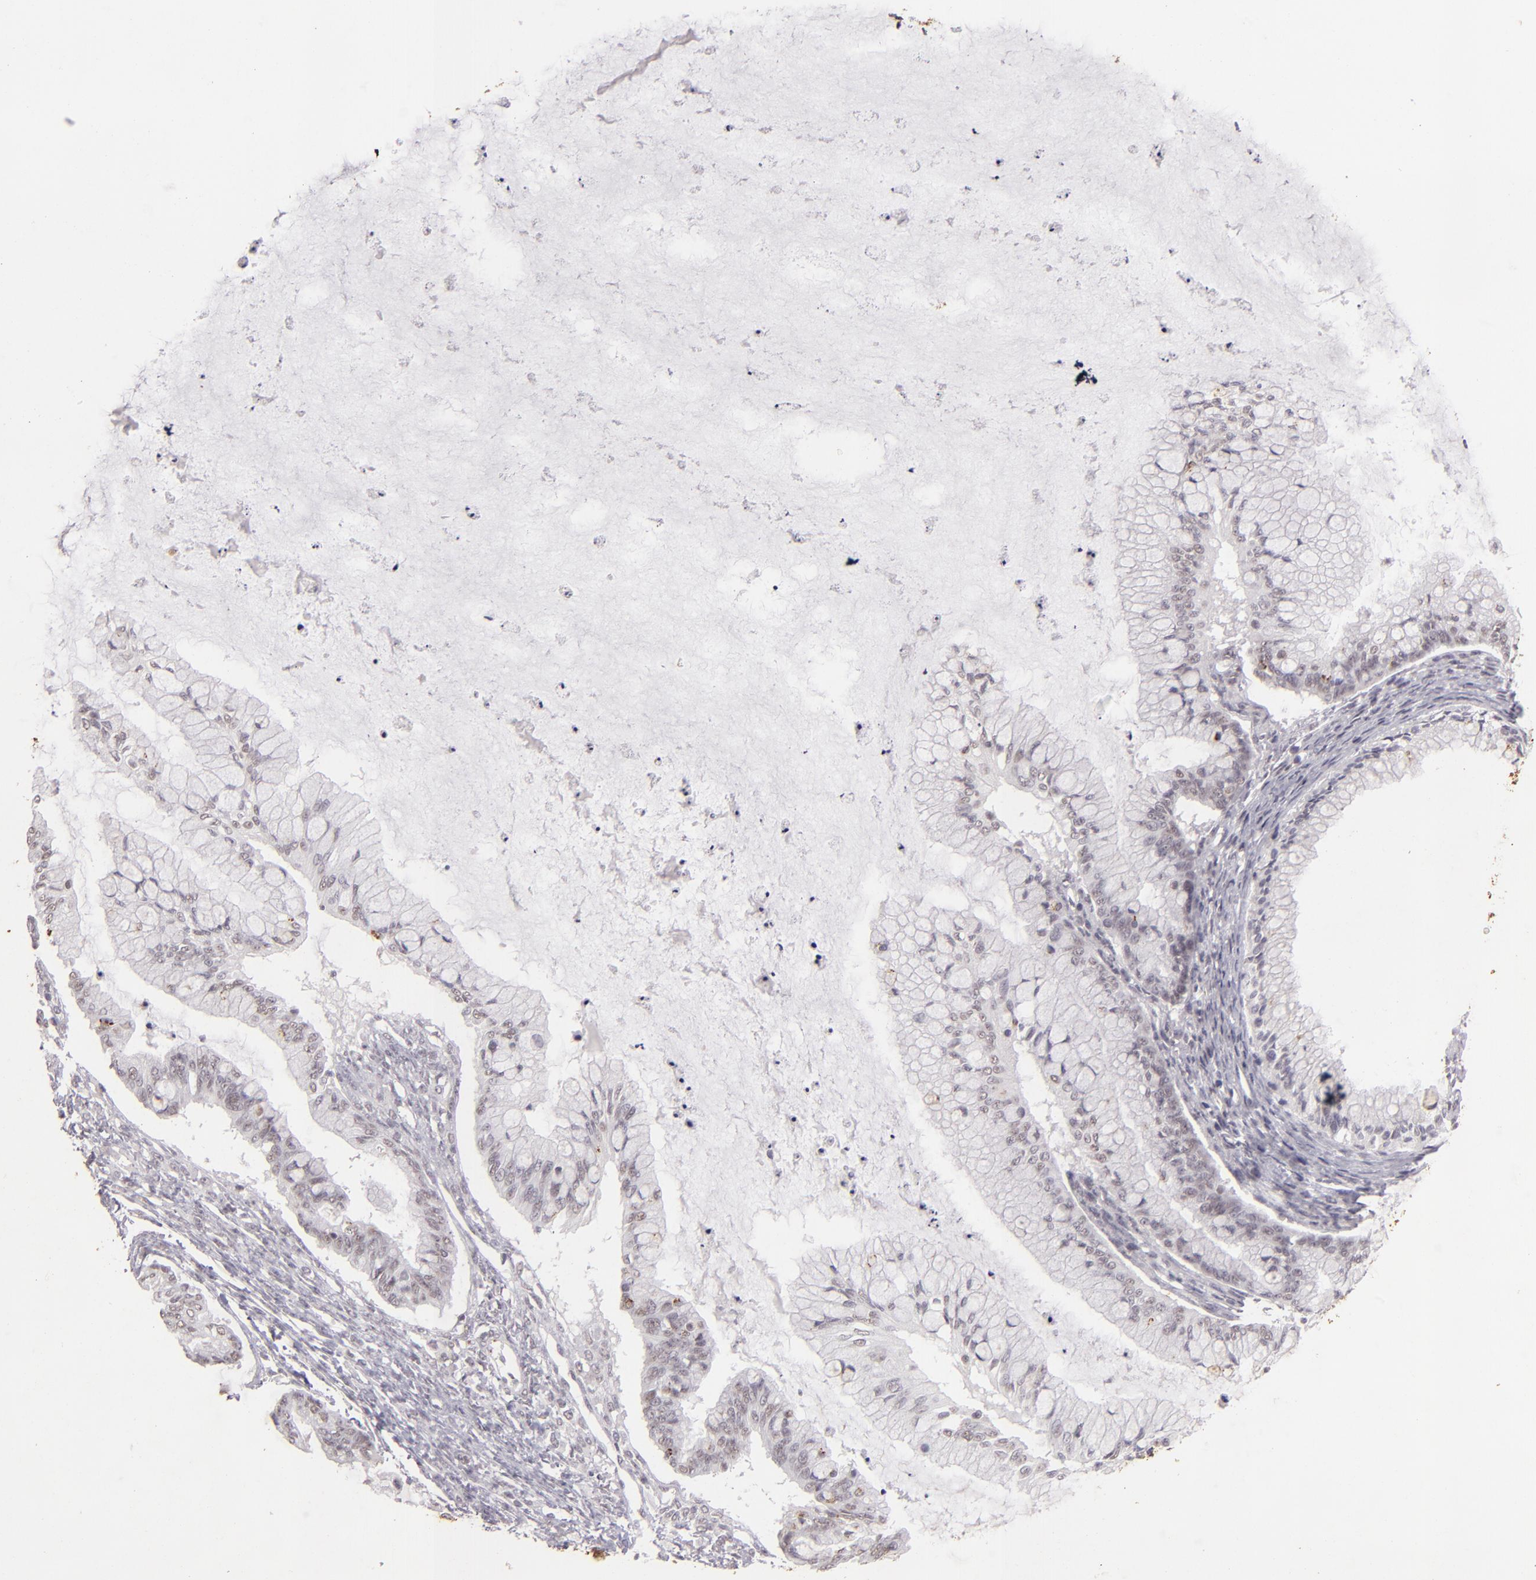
{"staining": {"intensity": "weak", "quantity": "<25%", "location": "nuclear"}, "tissue": "ovarian cancer", "cell_type": "Tumor cells", "image_type": "cancer", "snomed": [{"axis": "morphology", "description": "Cystadenocarcinoma, mucinous, NOS"}, {"axis": "topography", "description": "Ovary"}], "caption": "The image shows no staining of tumor cells in ovarian cancer.", "gene": "CBX3", "patient": {"sex": "female", "age": 57}}